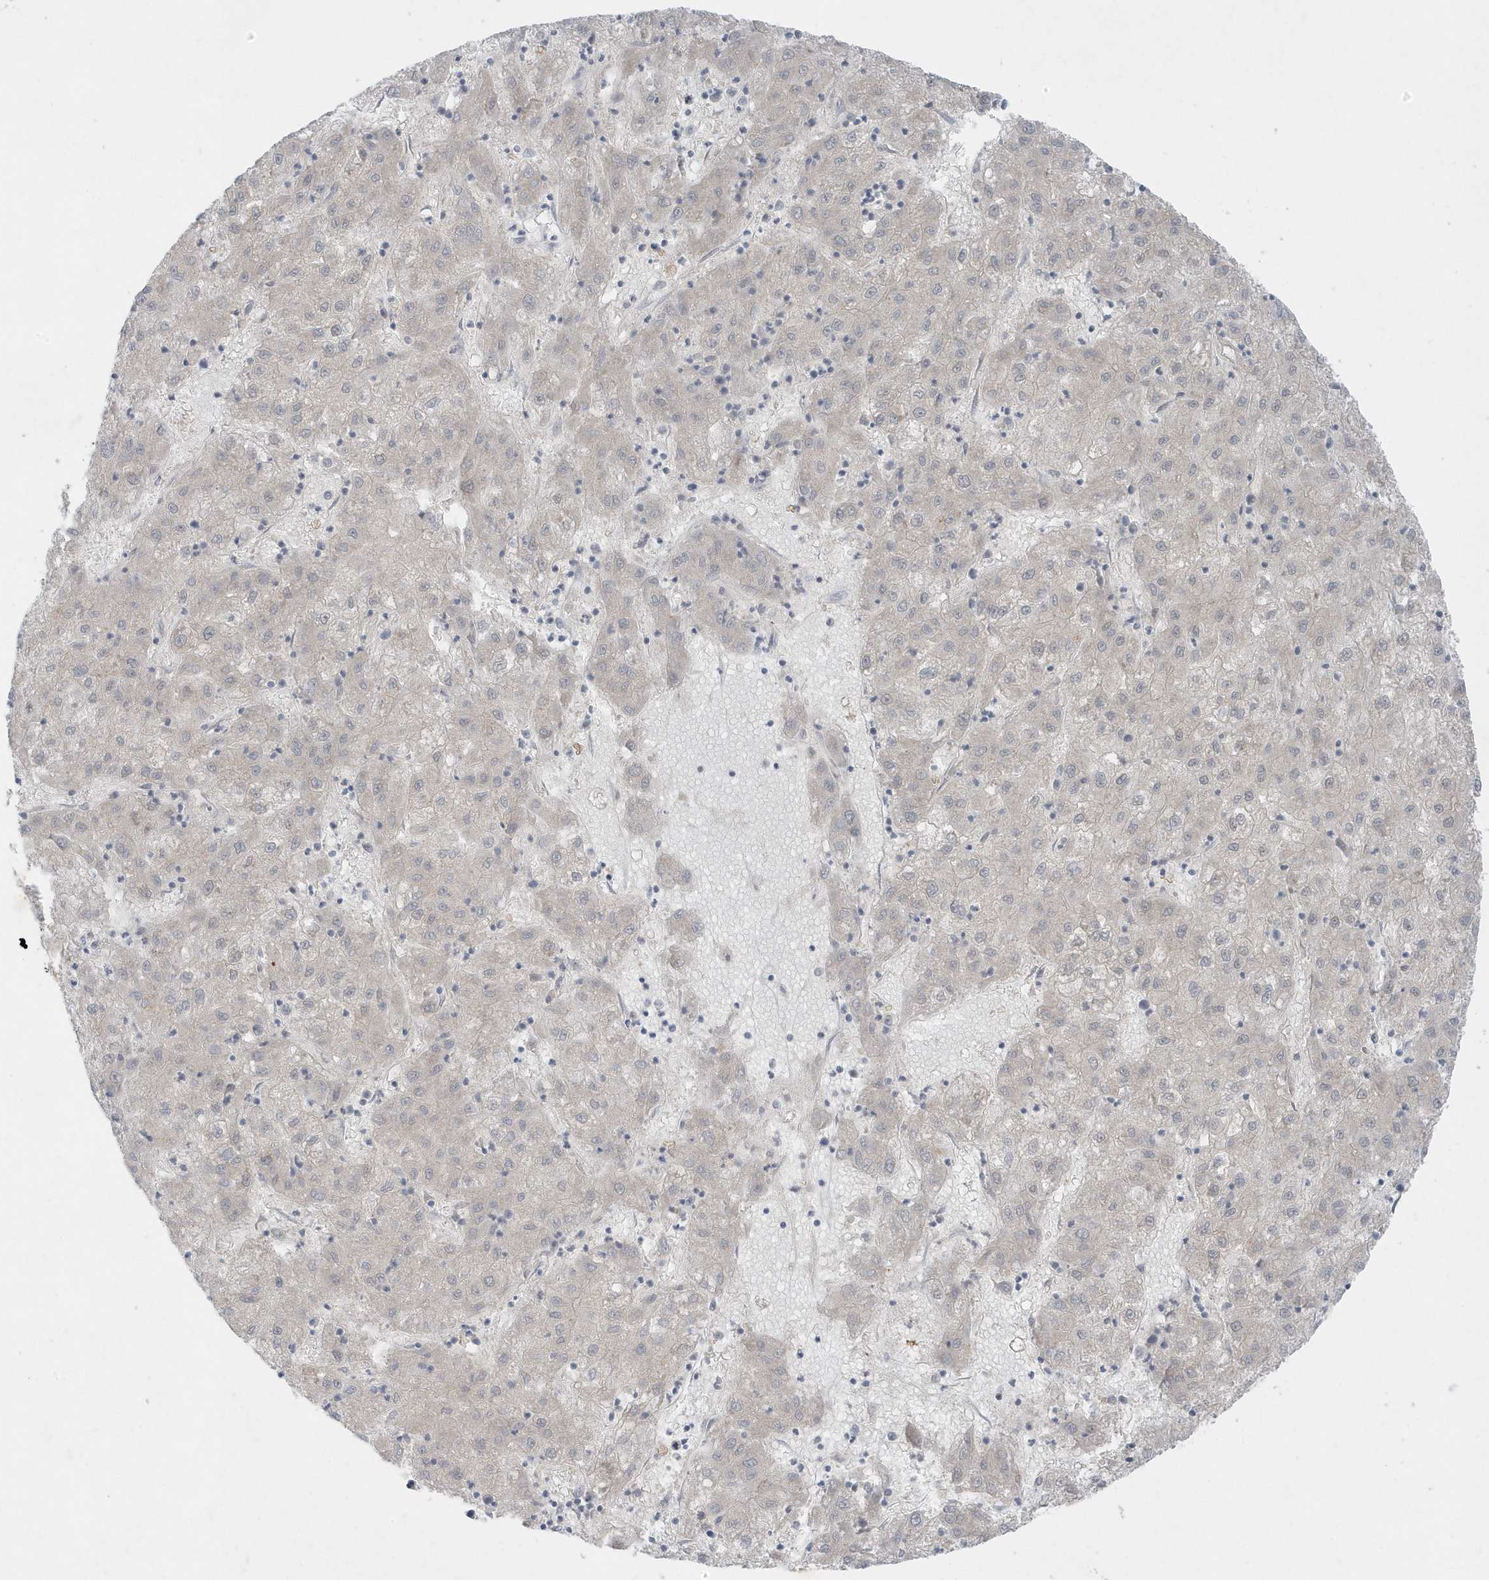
{"staining": {"intensity": "negative", "quantity": "none", "location": "none"}, "tissue": "liver cancer", "cell_type": "Tumor cells", "image_type": "cancer", "snomed": [{"axis": "morphology", "description": "Carcinoma, Hepatocellular, NOS"}, {"axis": "topography", "description": "Liver"}], "caption": "A high-resolution histopathology image shows IHC staining of liver cancer, which displays no significant staining in tumor cells.", "gene": "PARD3B", "patient": {"sex": "male", "age": 72}}